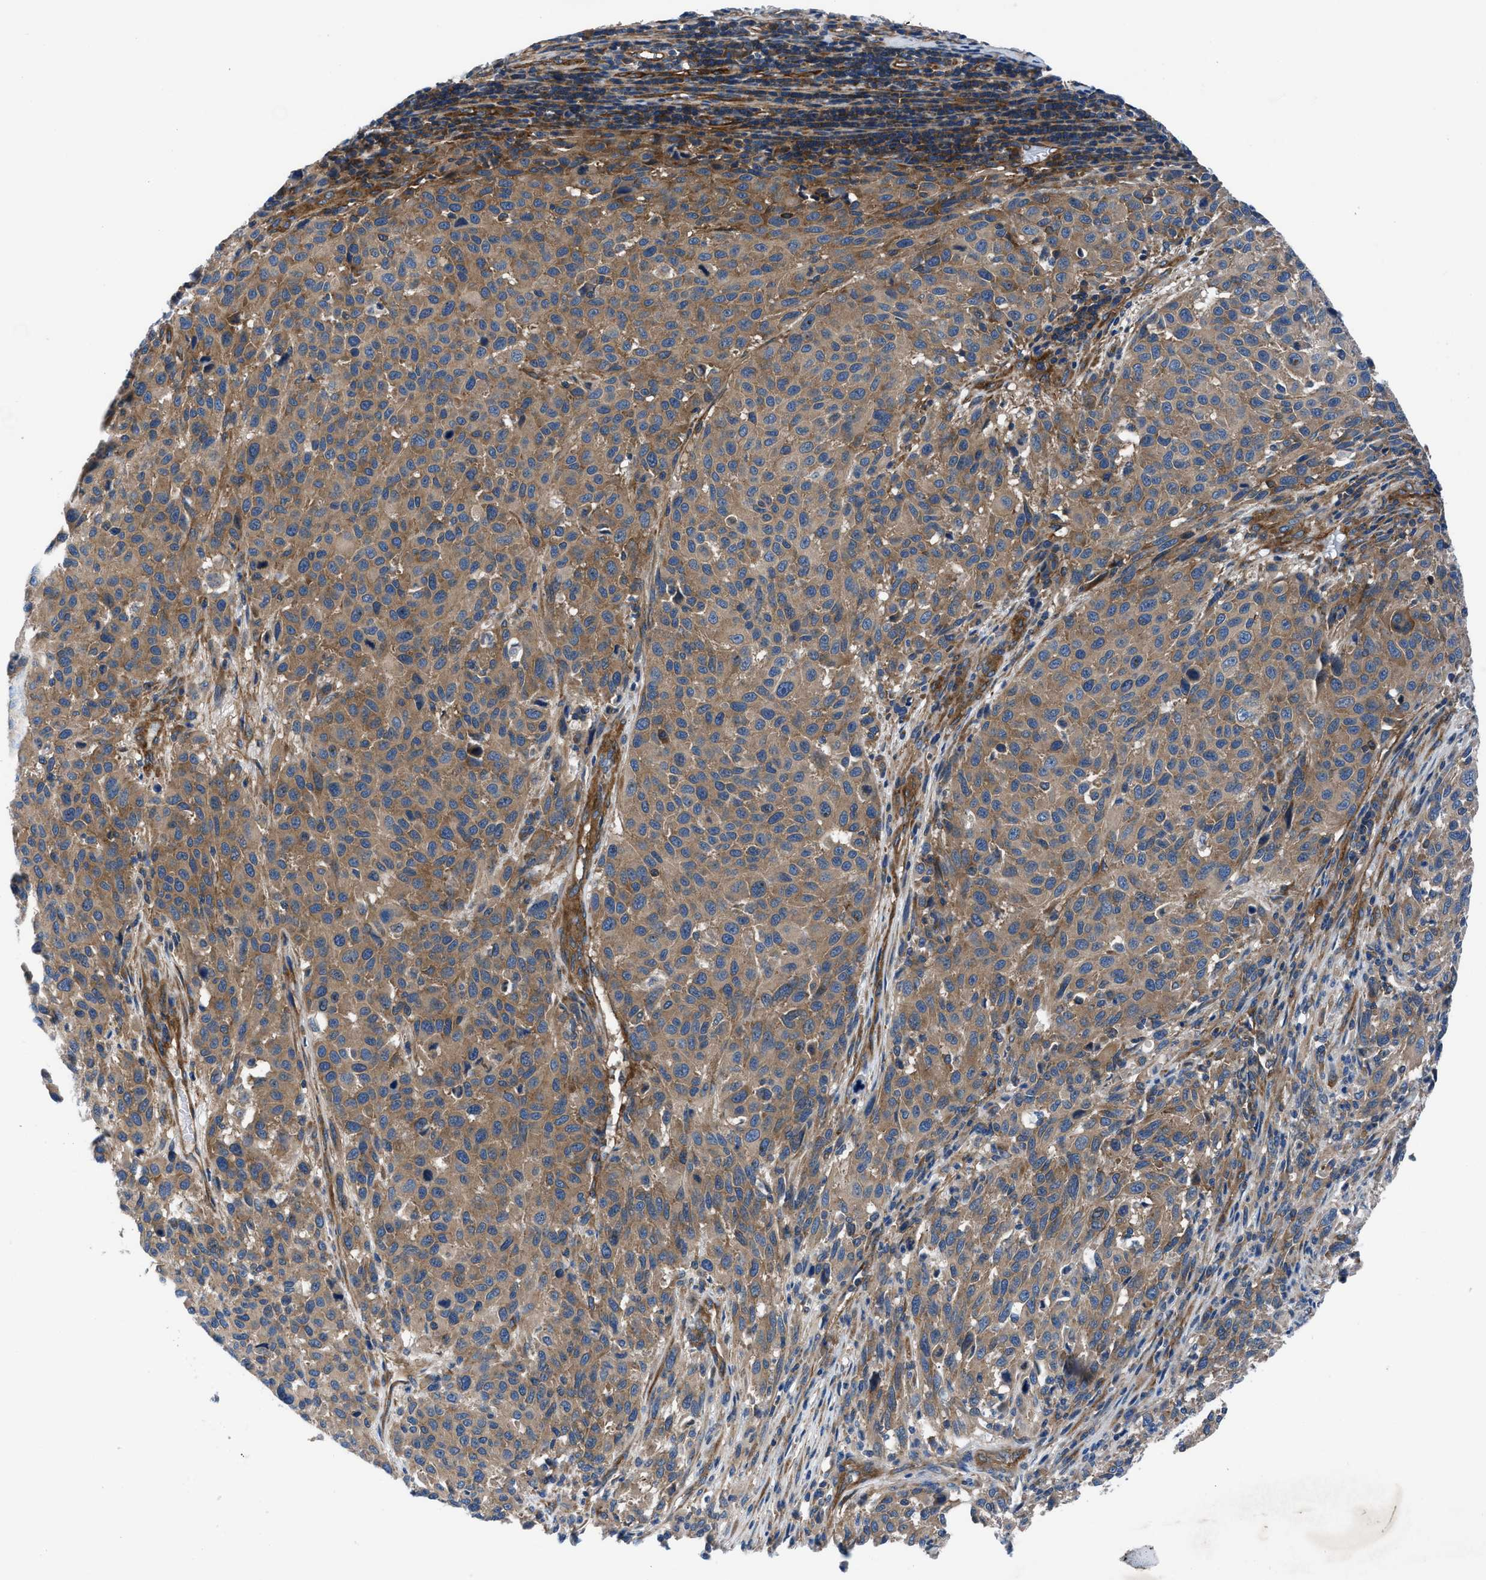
{"staining": {"intensity": "moderate", "quantity": ">75%", "location": "cytoplasmic/membranous"}, "tissue": "melanoma", "cell_type": "Tumor cells", "image_type": "cancer", "snomed": [{"axis": "morphology", "description": "Malignant melanoma, Metastatic site"}, {"axis": "topography", "description": "Lymph node"}], "caption": "Protein analysis of malignant melanoma (metastatic site) tissue reveals moderate cytoplasmic/membranous expression in approximately >75% of tumor cells.", "gene": "TRIP4", "patient": {"sex": "male", "age": 61}}